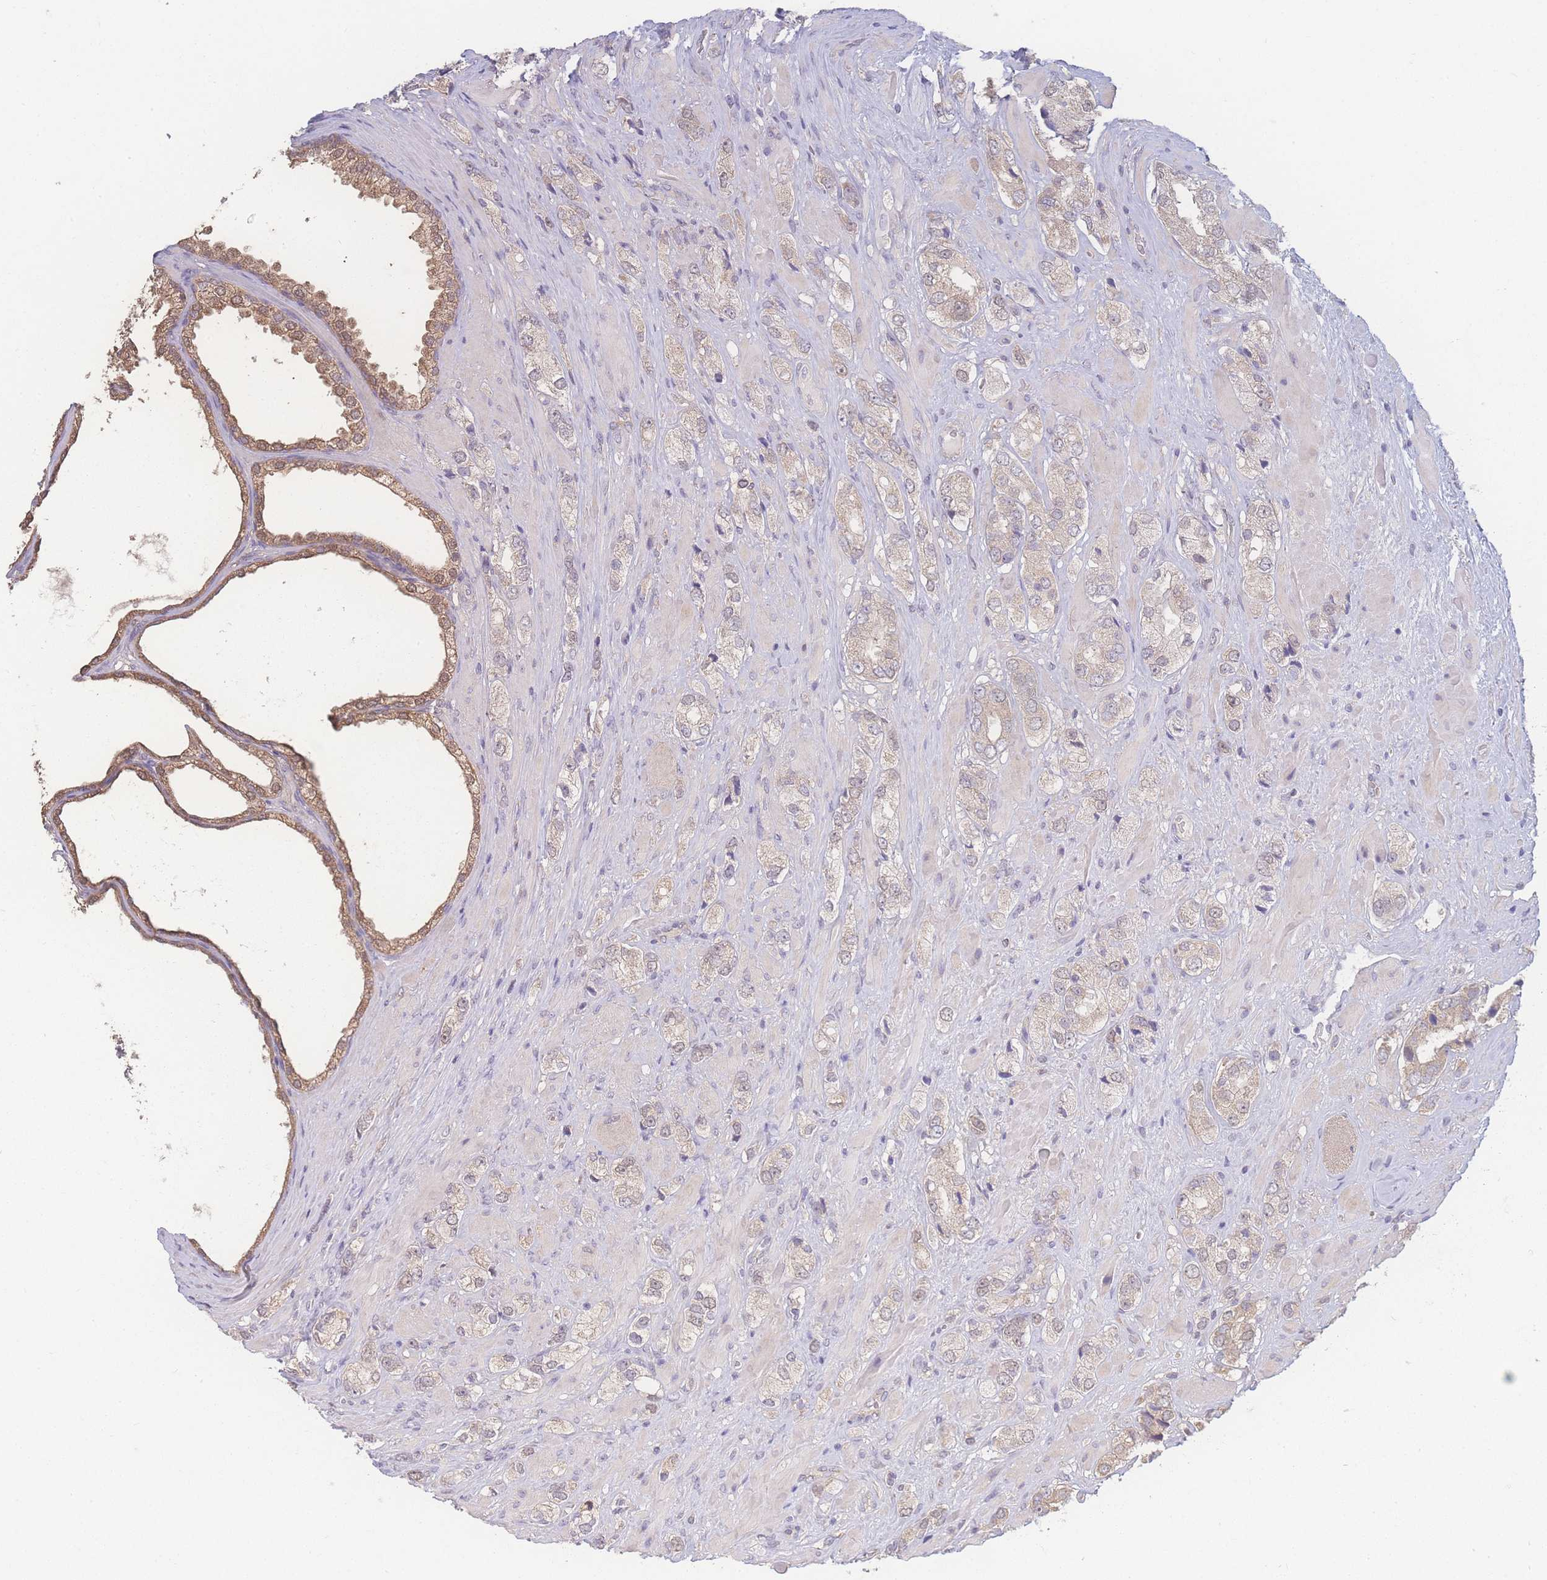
{"staining": {"intensity": "weak", "quantity": ">75%", "location": "cytoplasmic/membranous"}, "tissue": "prostate cancer", "cell_type": "Tumor cells", "image_type": "cancer", "snomed": [{"axis": "morphology", "description": "Adenocarcinoma, High grade"}, {"axis": "topography", "description": "Prostate and seminal vesicle, NOS"}], "caption": "High-power microscopy captured an immunohistochemistry image of prostate cancer (adenocarcinoma (high-grade)), revealing weak cytoplasmic/membranous staining in approximately >75% of tumor cells.", "gene": "GIPR", "patient": {"sex": "male", "age": 64}}